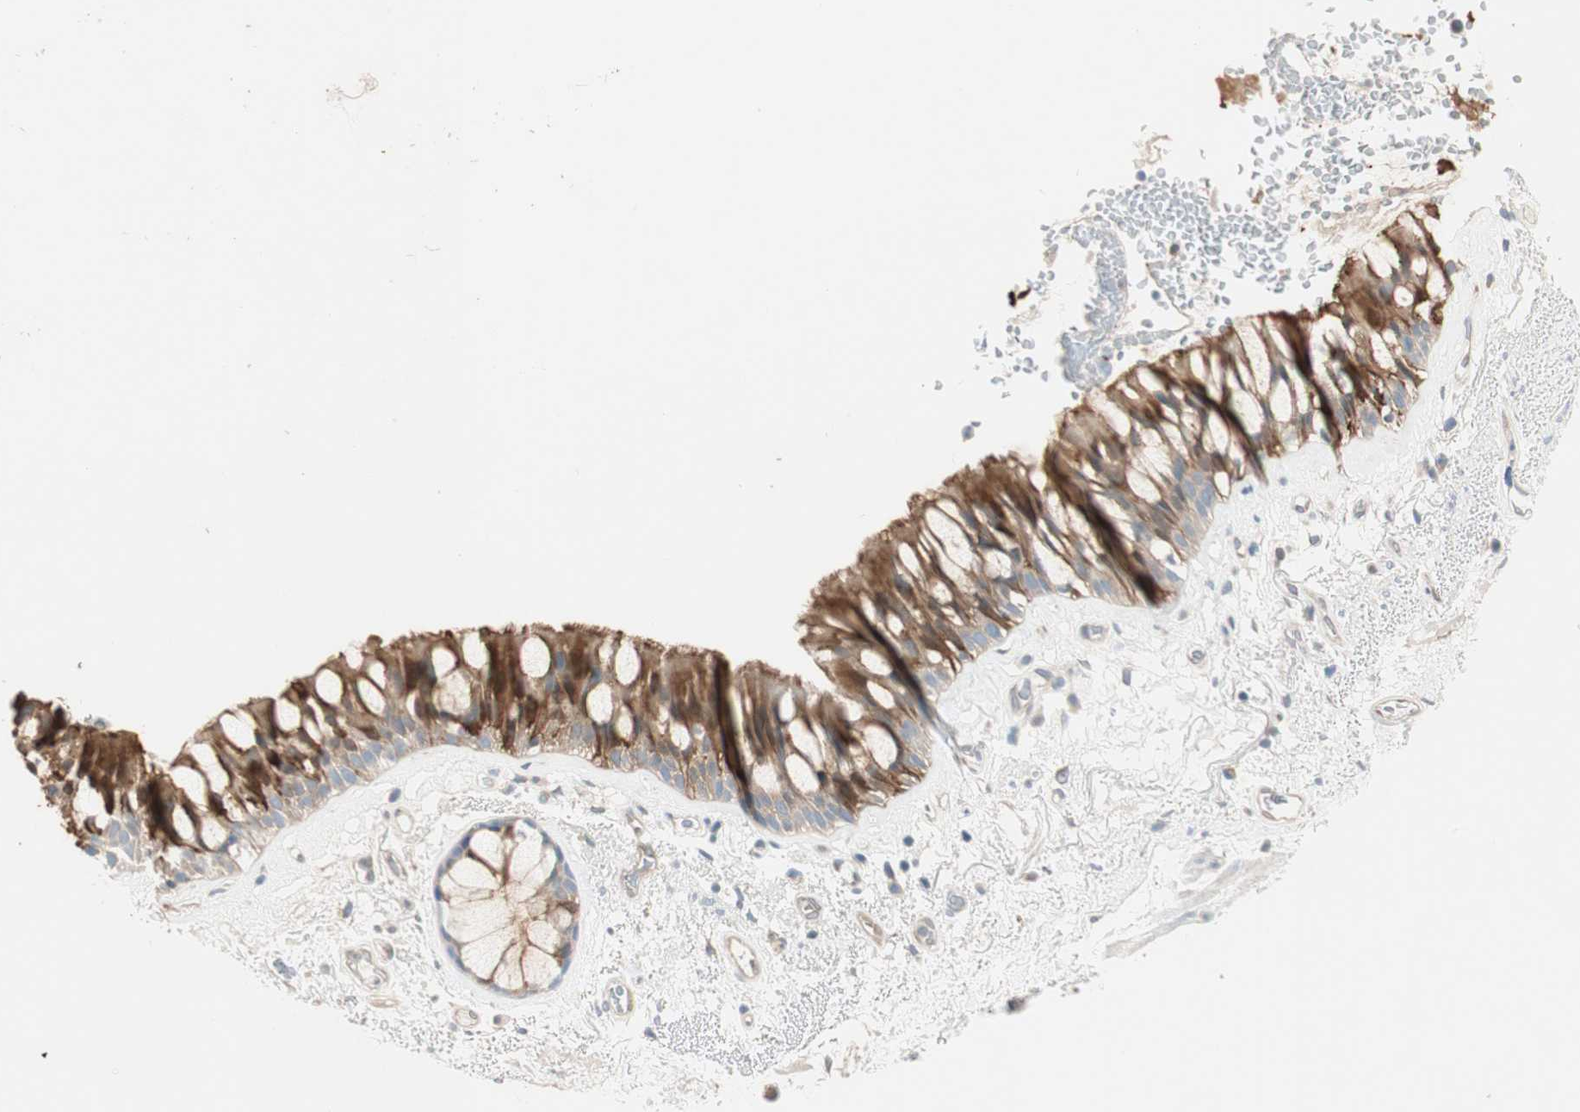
{"staining": {"intensity": "strong", "quantity": ">75%", "location": "cytoplasmic/membranous"}, "tissue": "bronchus", "cell_type": "Respiratory epithelial cells", "image_type": "normal", "snomed": [{"axis": "morphology", "description": "Normal tissue, NOS"}, {"axis": "topography", "description": "Bronchus"}], "caption": "Protein staining displays strong cytoplasmic/membranous expression in about >75% of respiratory epithelial cells in unremarkable bronchus.", "gene": "CDK3", "patient": {"sex": "male", "age": 66}}